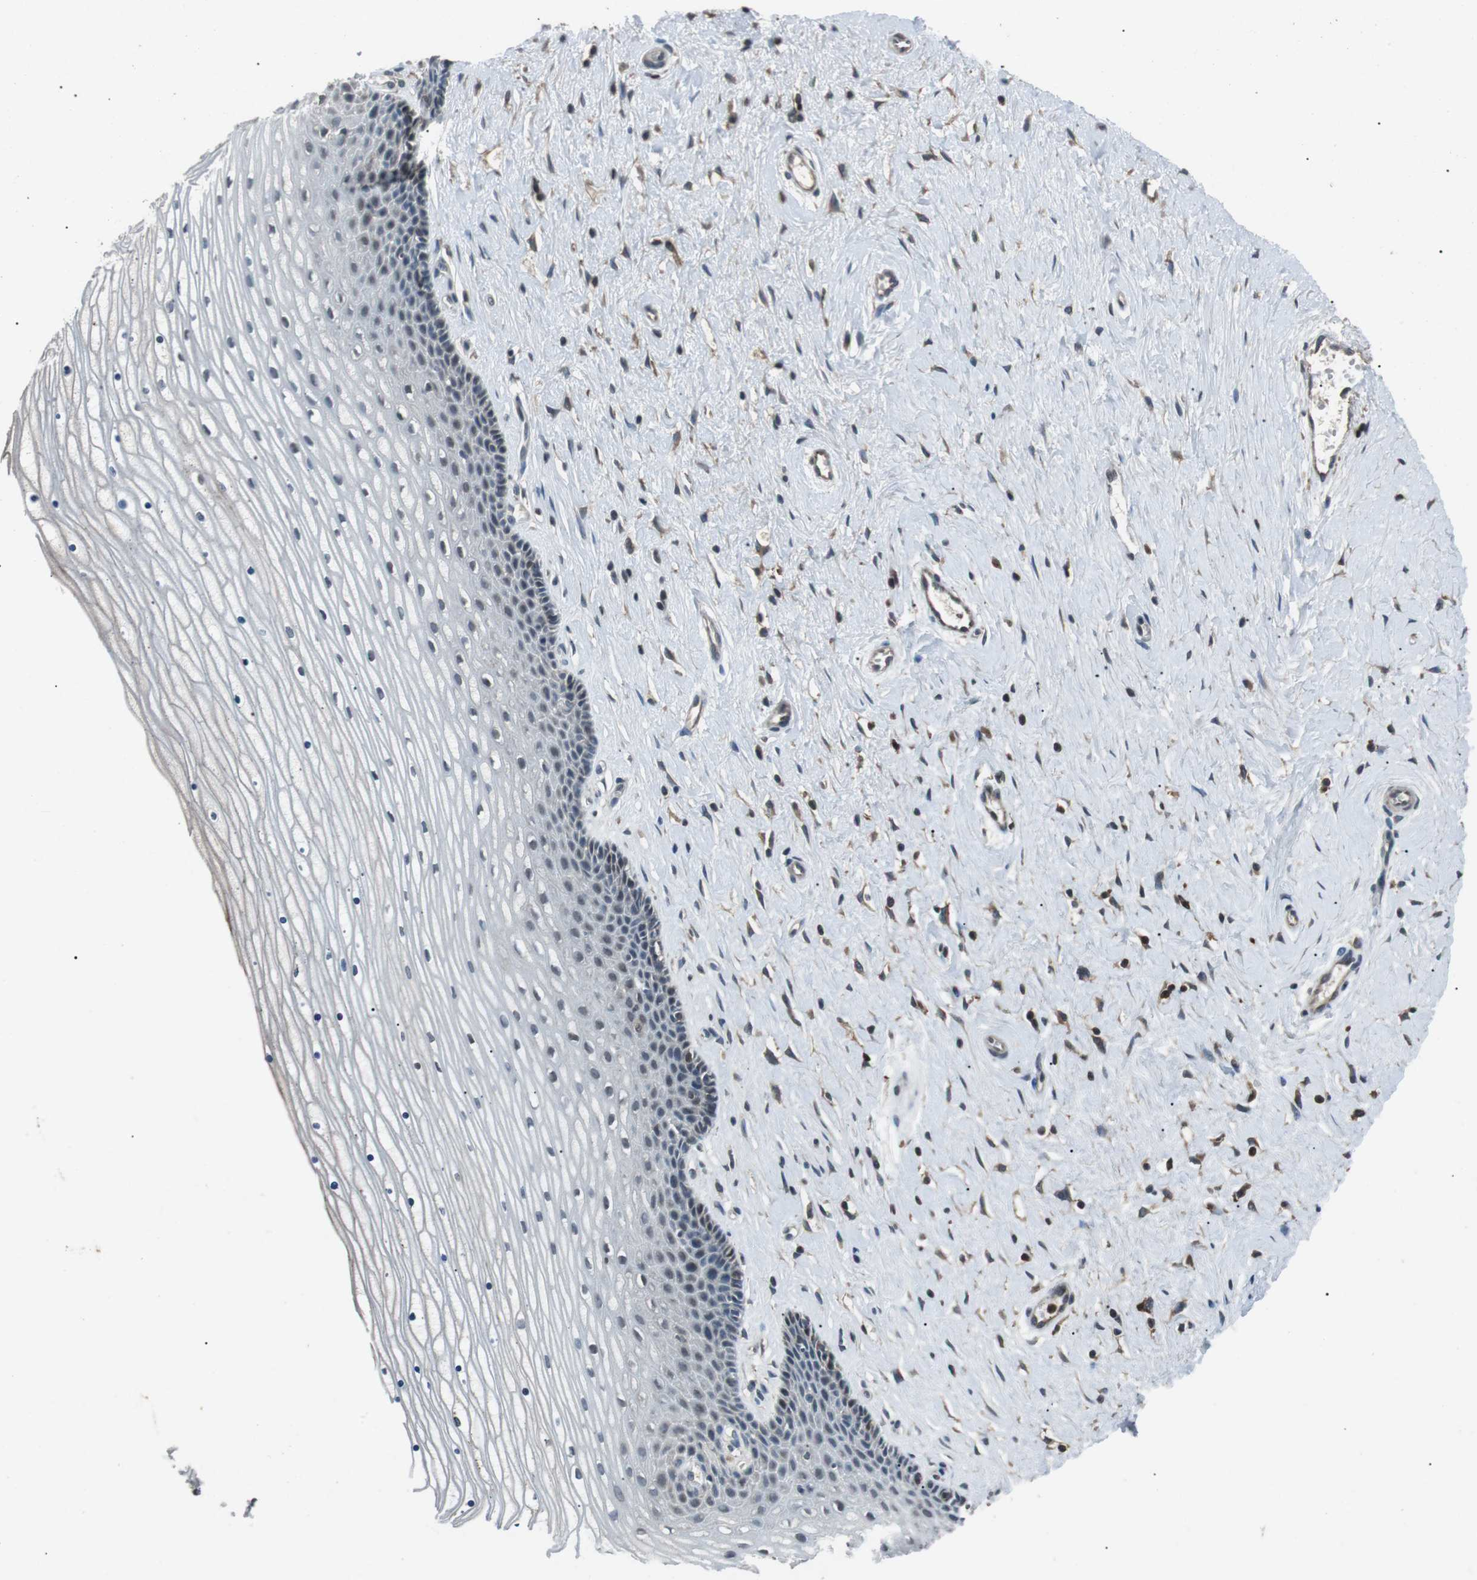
{"staining": {"intensity": "weak", "quantity": "<25%", "location": "cytoplasmic/membranous"}, "tissue": "cervix", "cell_type": "Glandular cells", "image_type": "normal", "snomed": [{"axis": "morphology", "description": "Normal tissue, NOS"}, {"axis": "topography", "description": "Cervix"}], "caption": "Immunohistochemistry image of unremarkable cervix: cervix stained with DAB (3,3'-diaminobenzidine) demonstrates no significant protein staining in glandular cells. (Brightfield microscopy of DAB IHC at high magnification).", "gene": "NEK7", "patient": {"sex": "female", "age": 39}}